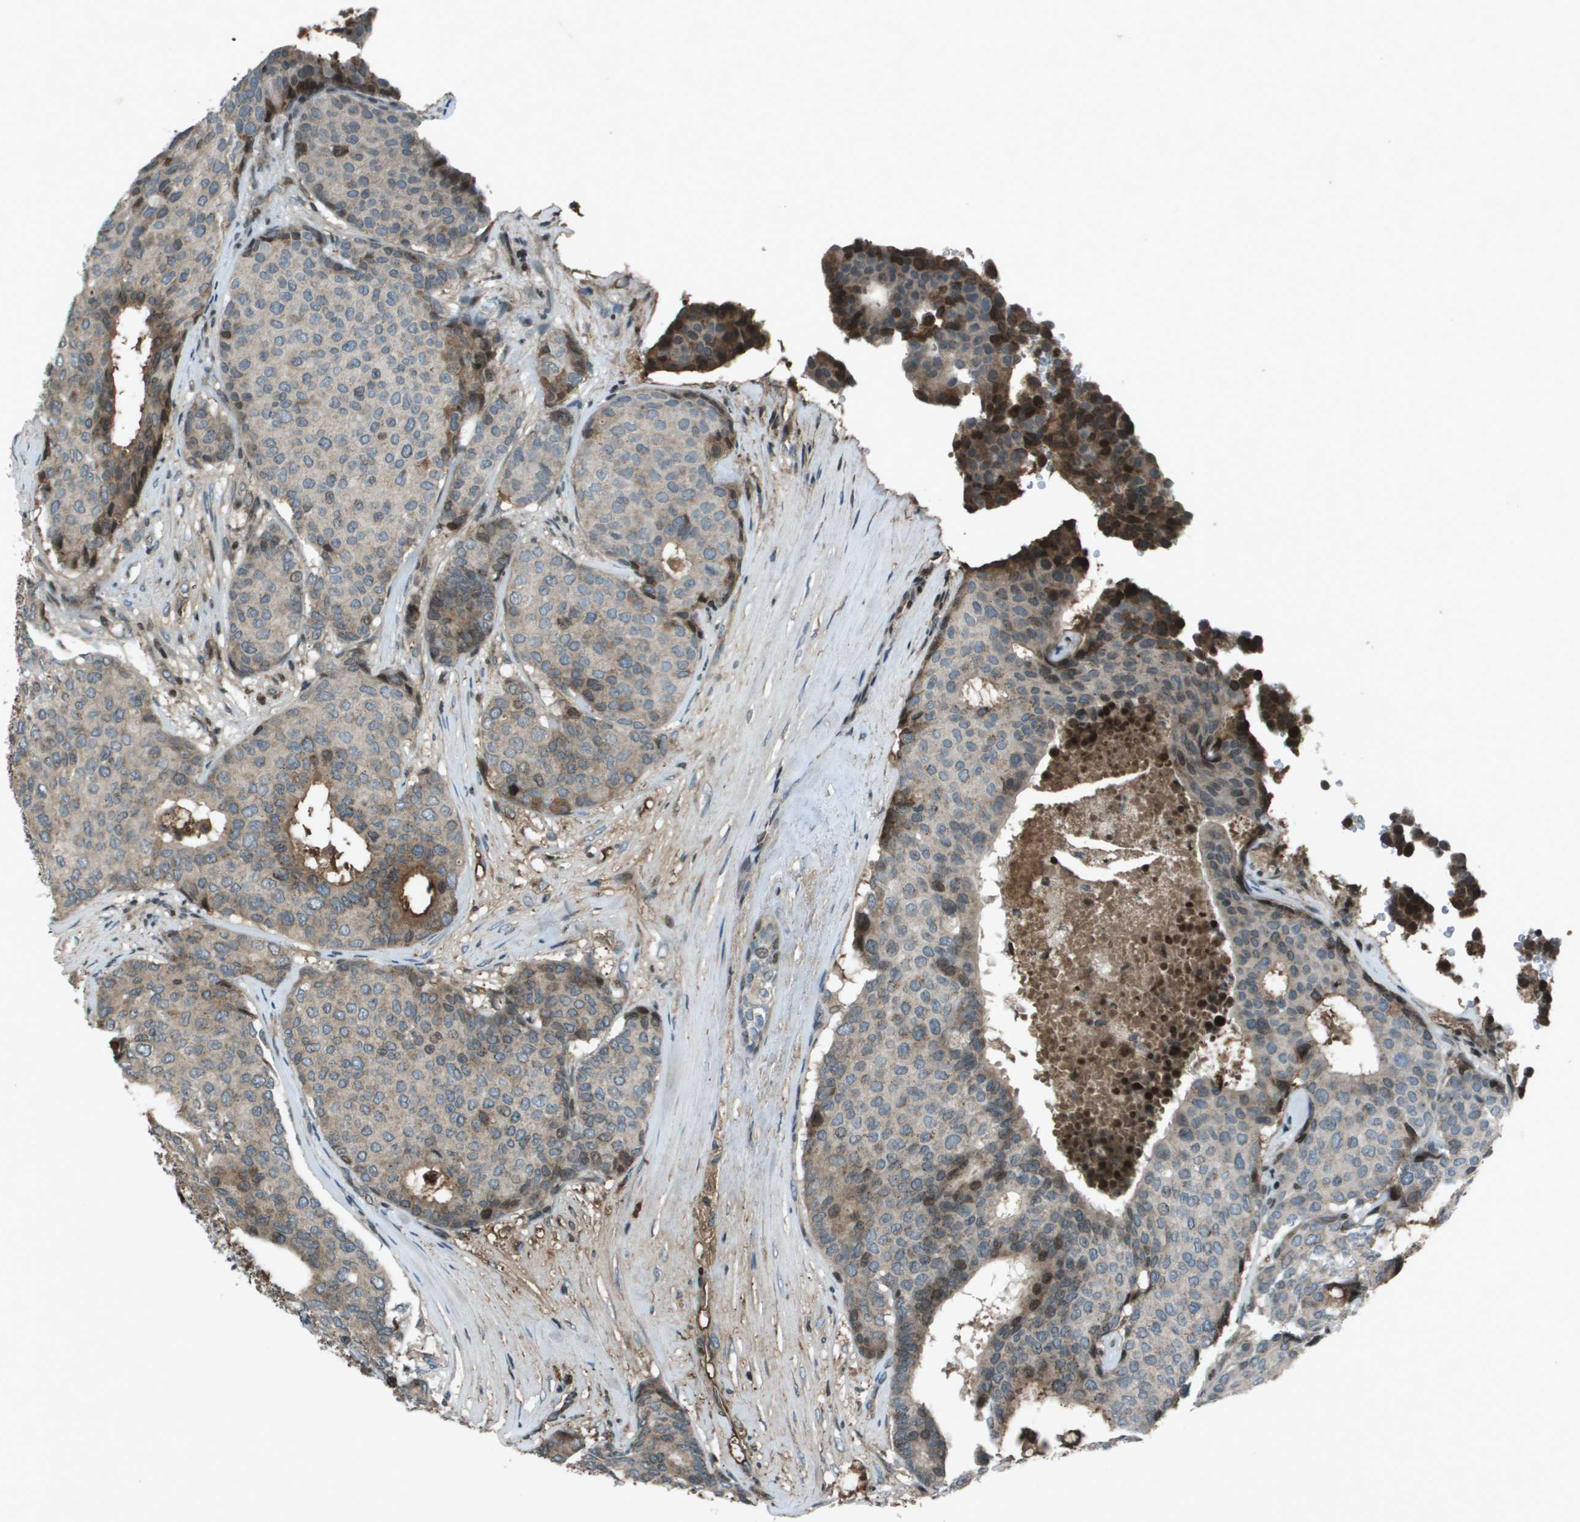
{"staining": {"intensity": "moderate", "quantity": "<25%", "location": "cytoplasmic/membranous,nuclear"}, "tissue": "breast cancer", "cell_type": "Tumor cells", "image_type": "cancer", "snomed": [{"axis": "morphology", "description": "Duct carcinoma"}, {"axis": "topography", "description": "Breast"}], "caption": "Immunohistochemistry (IHC) image of neoplastic tissue: human infiltrating ductal carcinoma (breast) stained using immunohistochemistry shows low levels of moderate protein expression localized specifically in the cytoplasmic/membranous and nuclear of tumor cells, appearing as a cytoplasmic/membranous and nuclear brown color.", "gene": "CXCL12", "patient": {"sex": "female", "age": 75}}